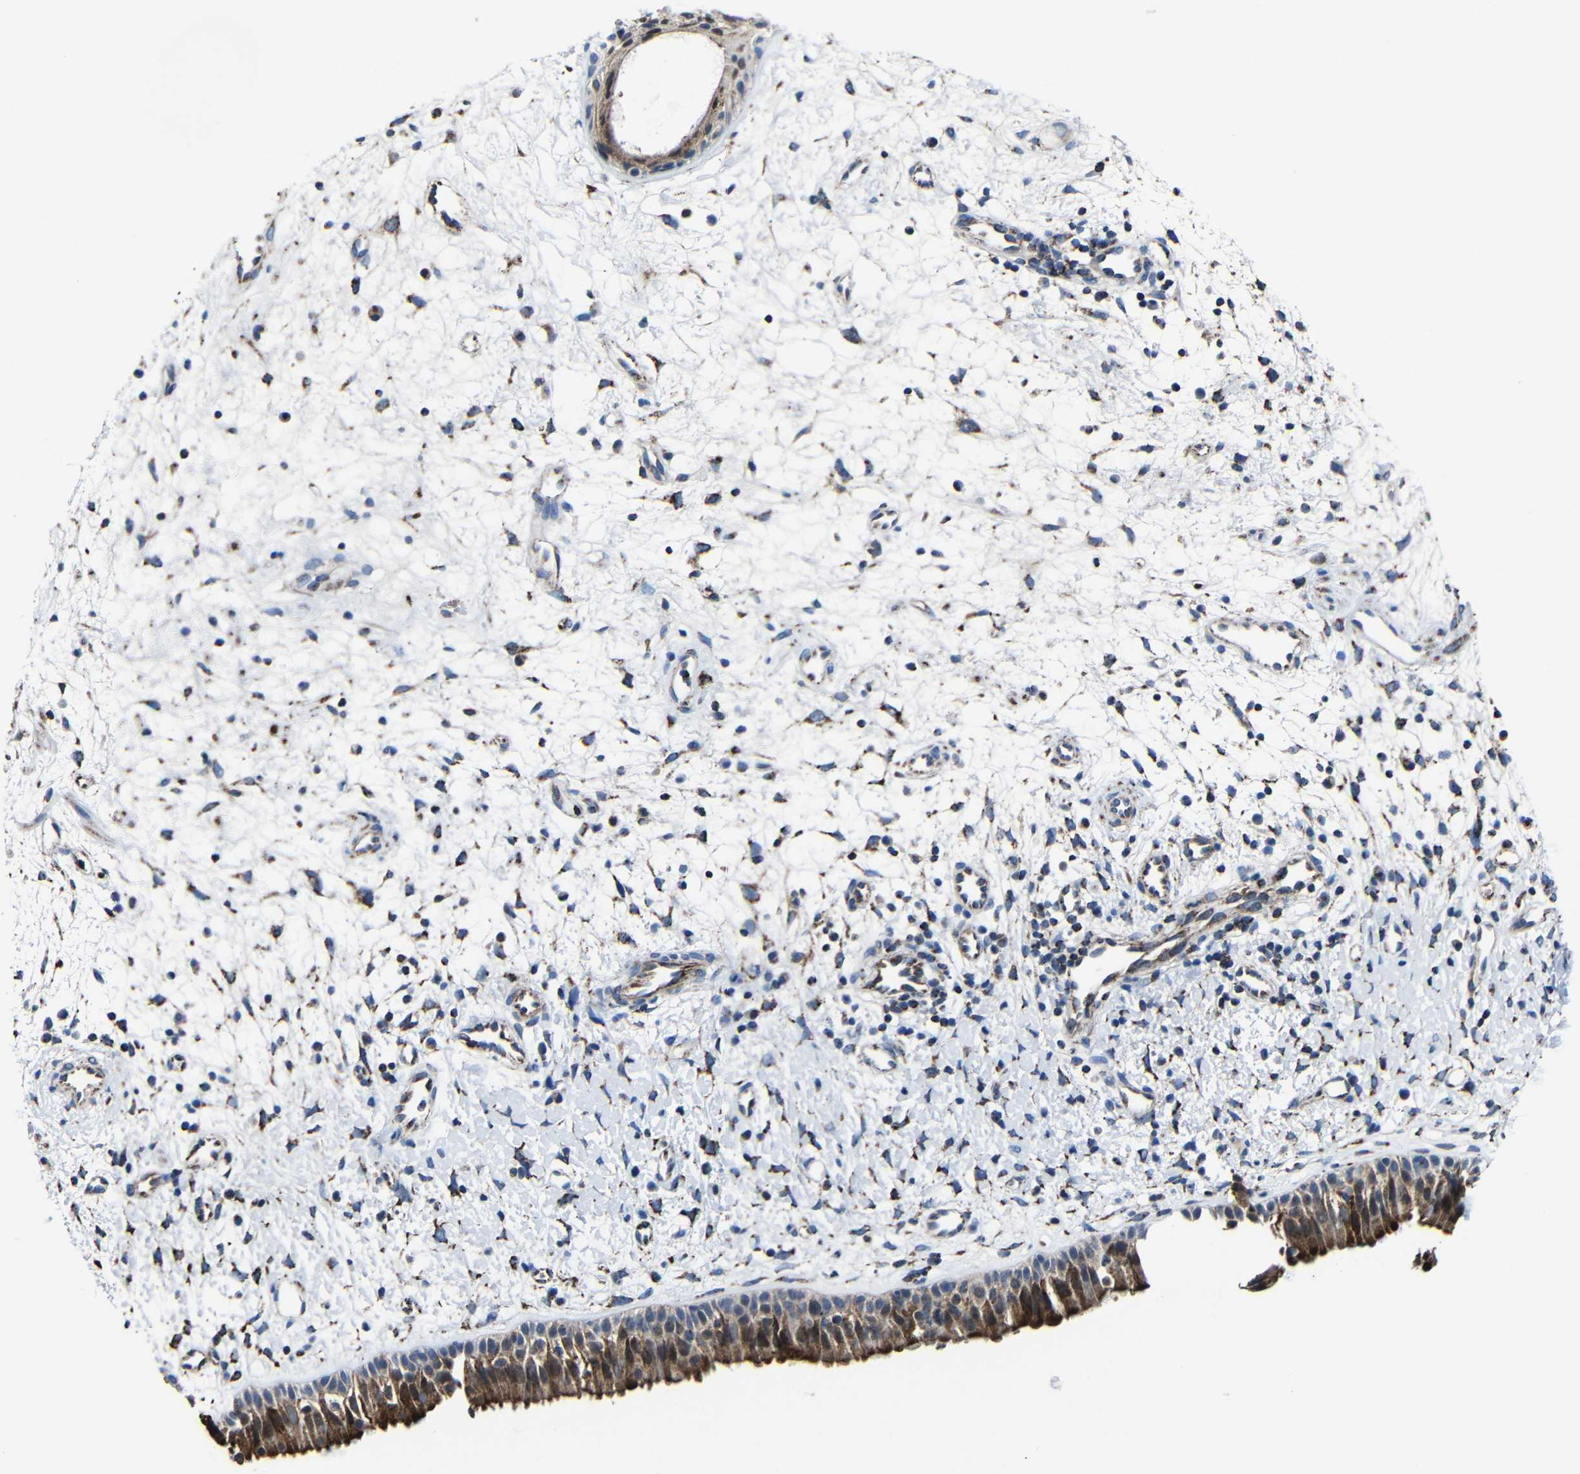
{"staining": {"intensity": "moderate", "quantity": ">75%", "location": "cytoplasmic/membranous"}, "tissue": "nasopharynx", "cell_type": "Respiratory epithelial cells", "image_type": "normal", "snomed": [{"axis": "morphology", "description": "Normal tissue, NOS"}, {"axis": "topography", "description": "Nasopharynx"}], "caption": "IHC histopathology image of benign nasopharynx: human nasopharynx stained using immunohistochemistry (IHC) demonstrates medium levels of moderate protein expression localized specifically in the cytoplasmic/membranous of respiratory epithelial cells, appearing as a cytoplasmic/membranous brown color.", "gene": "CA5B", "patient": {"sex": "male", "age": 22}}